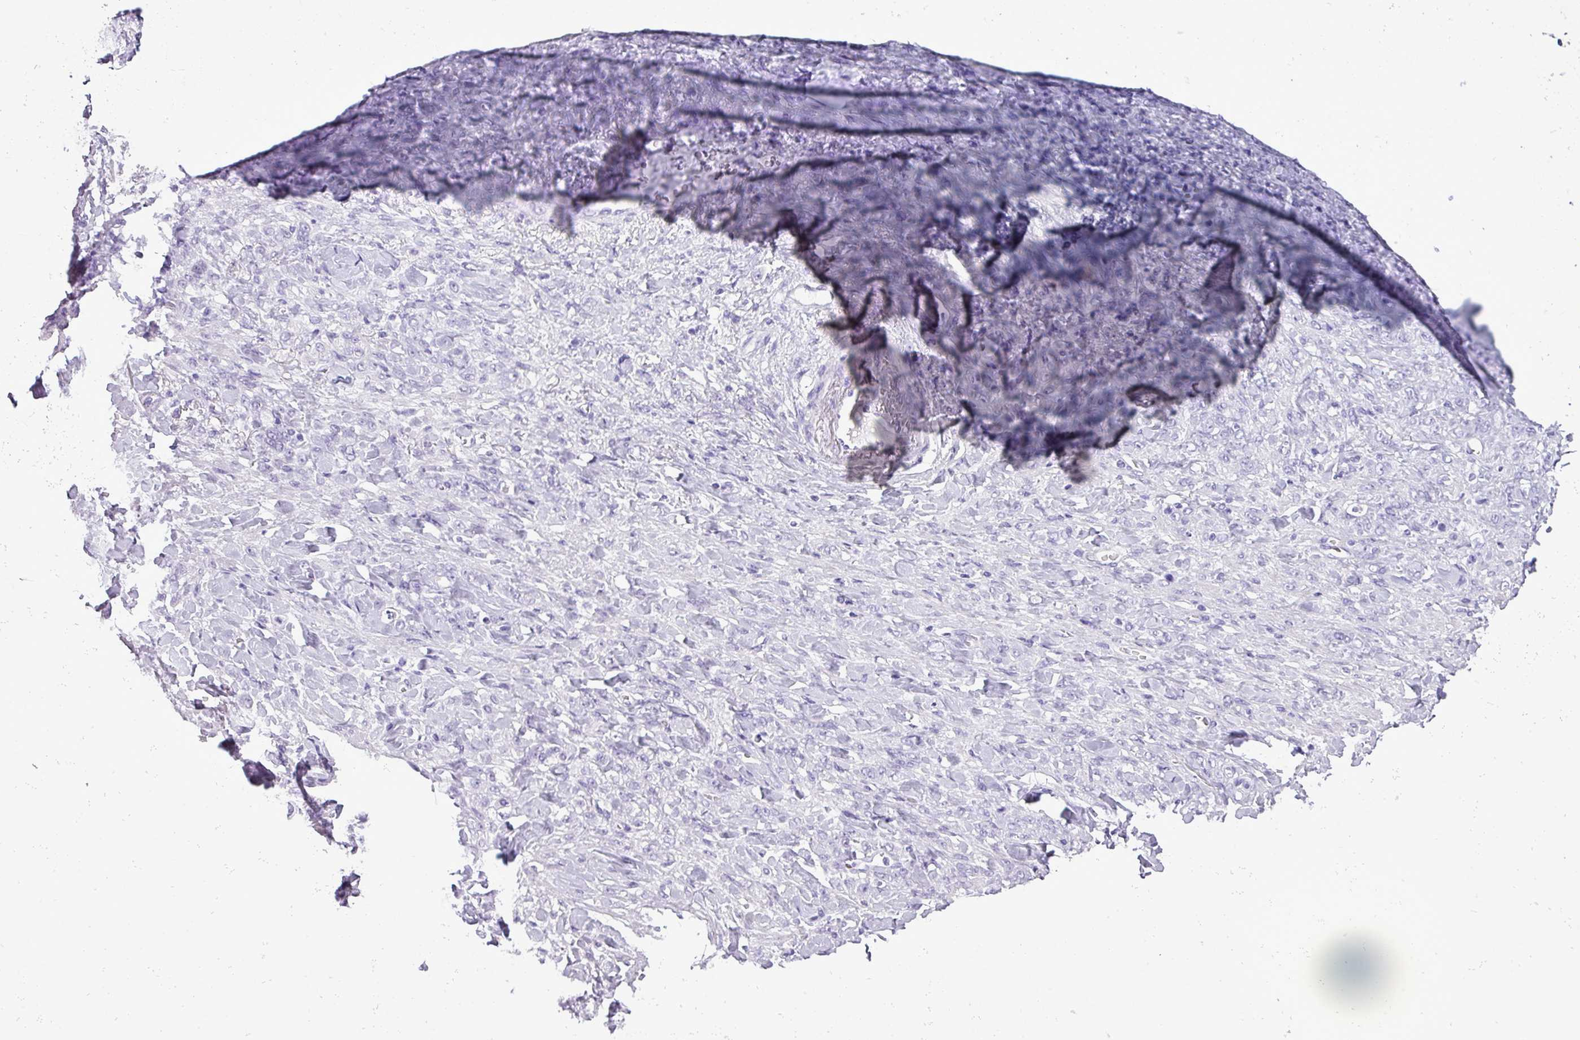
{"staining": {"intensity": "negative", "quantity": "none", "location": "none"}, "tissue": "stomach cancer", "cell_type": "Tumor cells", "image_type": "cancer", "snomed": [{"axis": "morphology", "description": "Normal tissue, NOS"}, {"axis": "morphology", "description": "Adenocarcinoma, NOS"}, {"axis": "topography", "description": "Stomach"}], "caption": "Tumor cells show no significant staining in stomach adenocarcinoma.", "gene": "RBMXL2", "patient": {"sex": "male", "age": 82}}